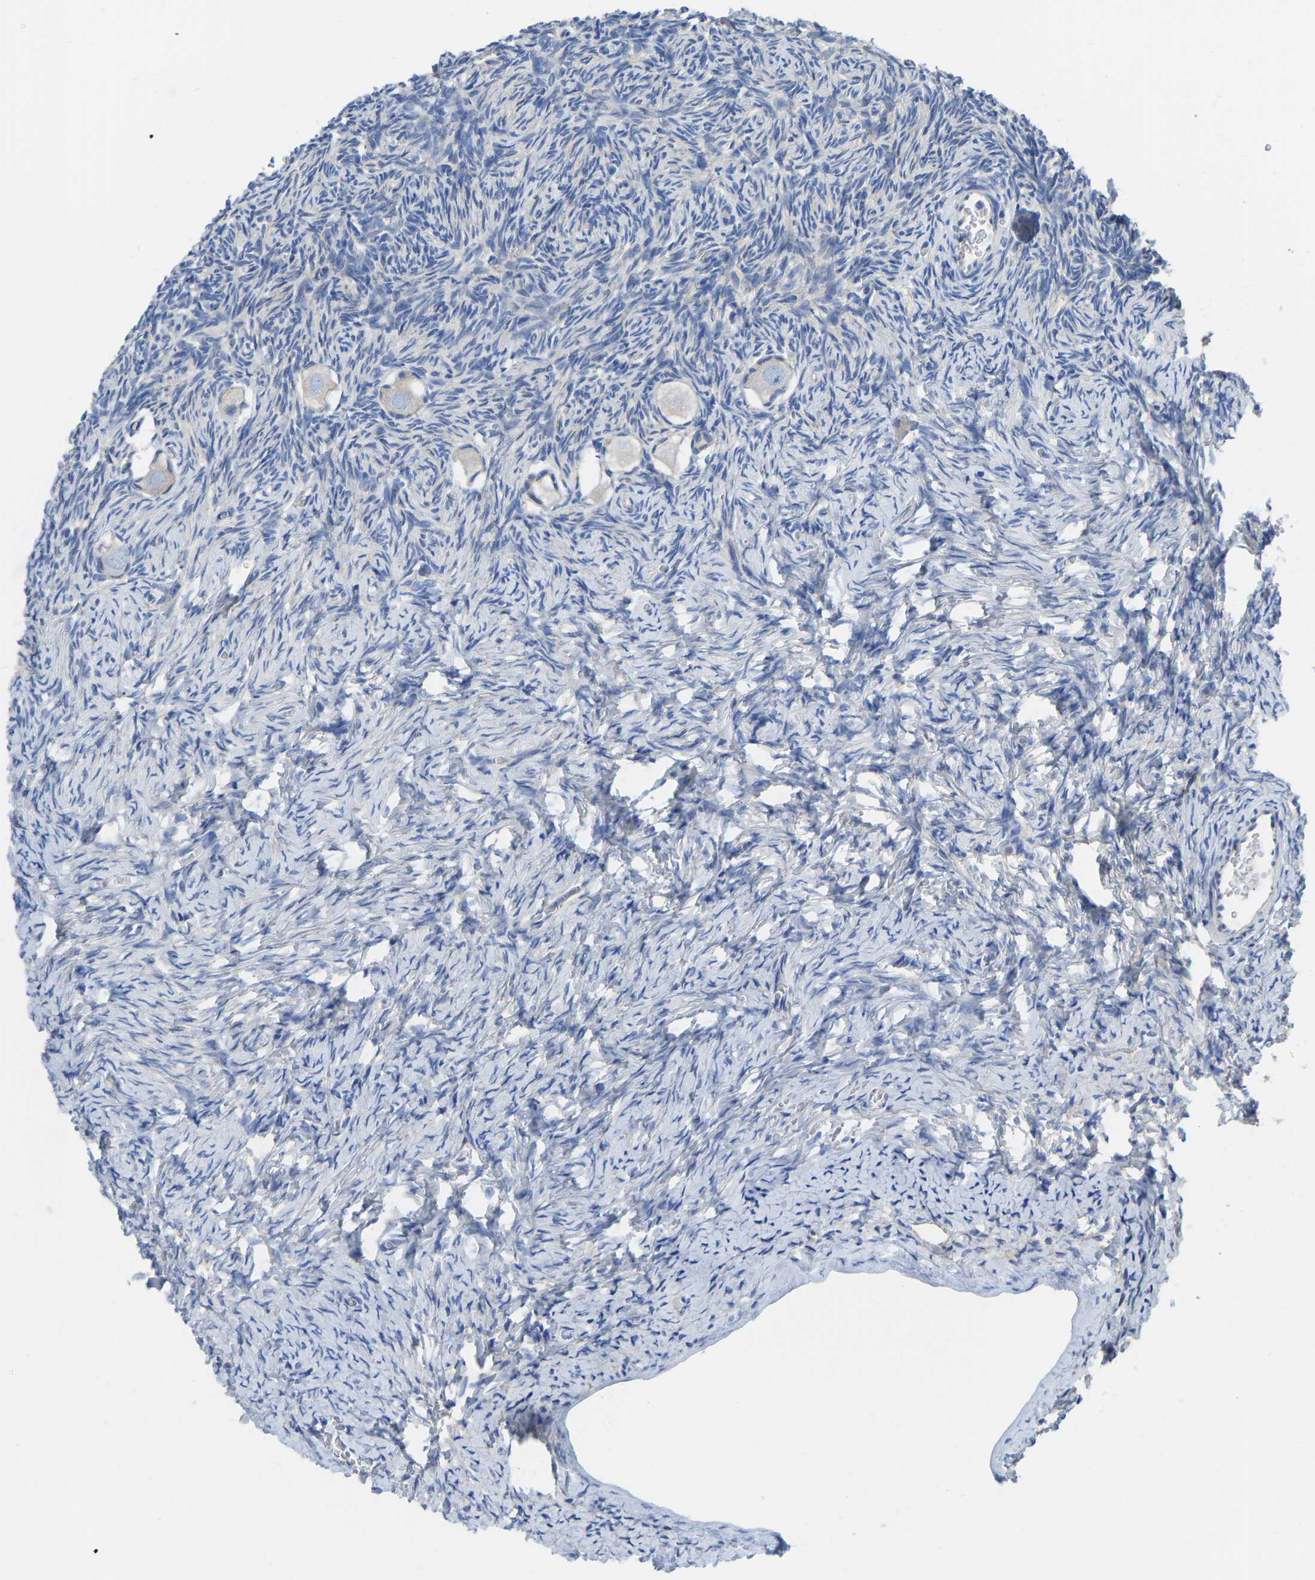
{"staining": {"intensity": "negative", "quantity": "none", "location": "none"}, "tissue": "ovary", "cell_type": "Follicle cells", "image_type": "normal", "snomed": [{"axis": "morphology", "description": "Normal tissue, NOS"}, {"axis": "topography", "description": "Ovary"}], "caption": "This is an IHC image of unremarkable ovary. There is no expression in follicle cells.", "gene": "CHAD", "patient": {"sex": "female", "age": 27}}